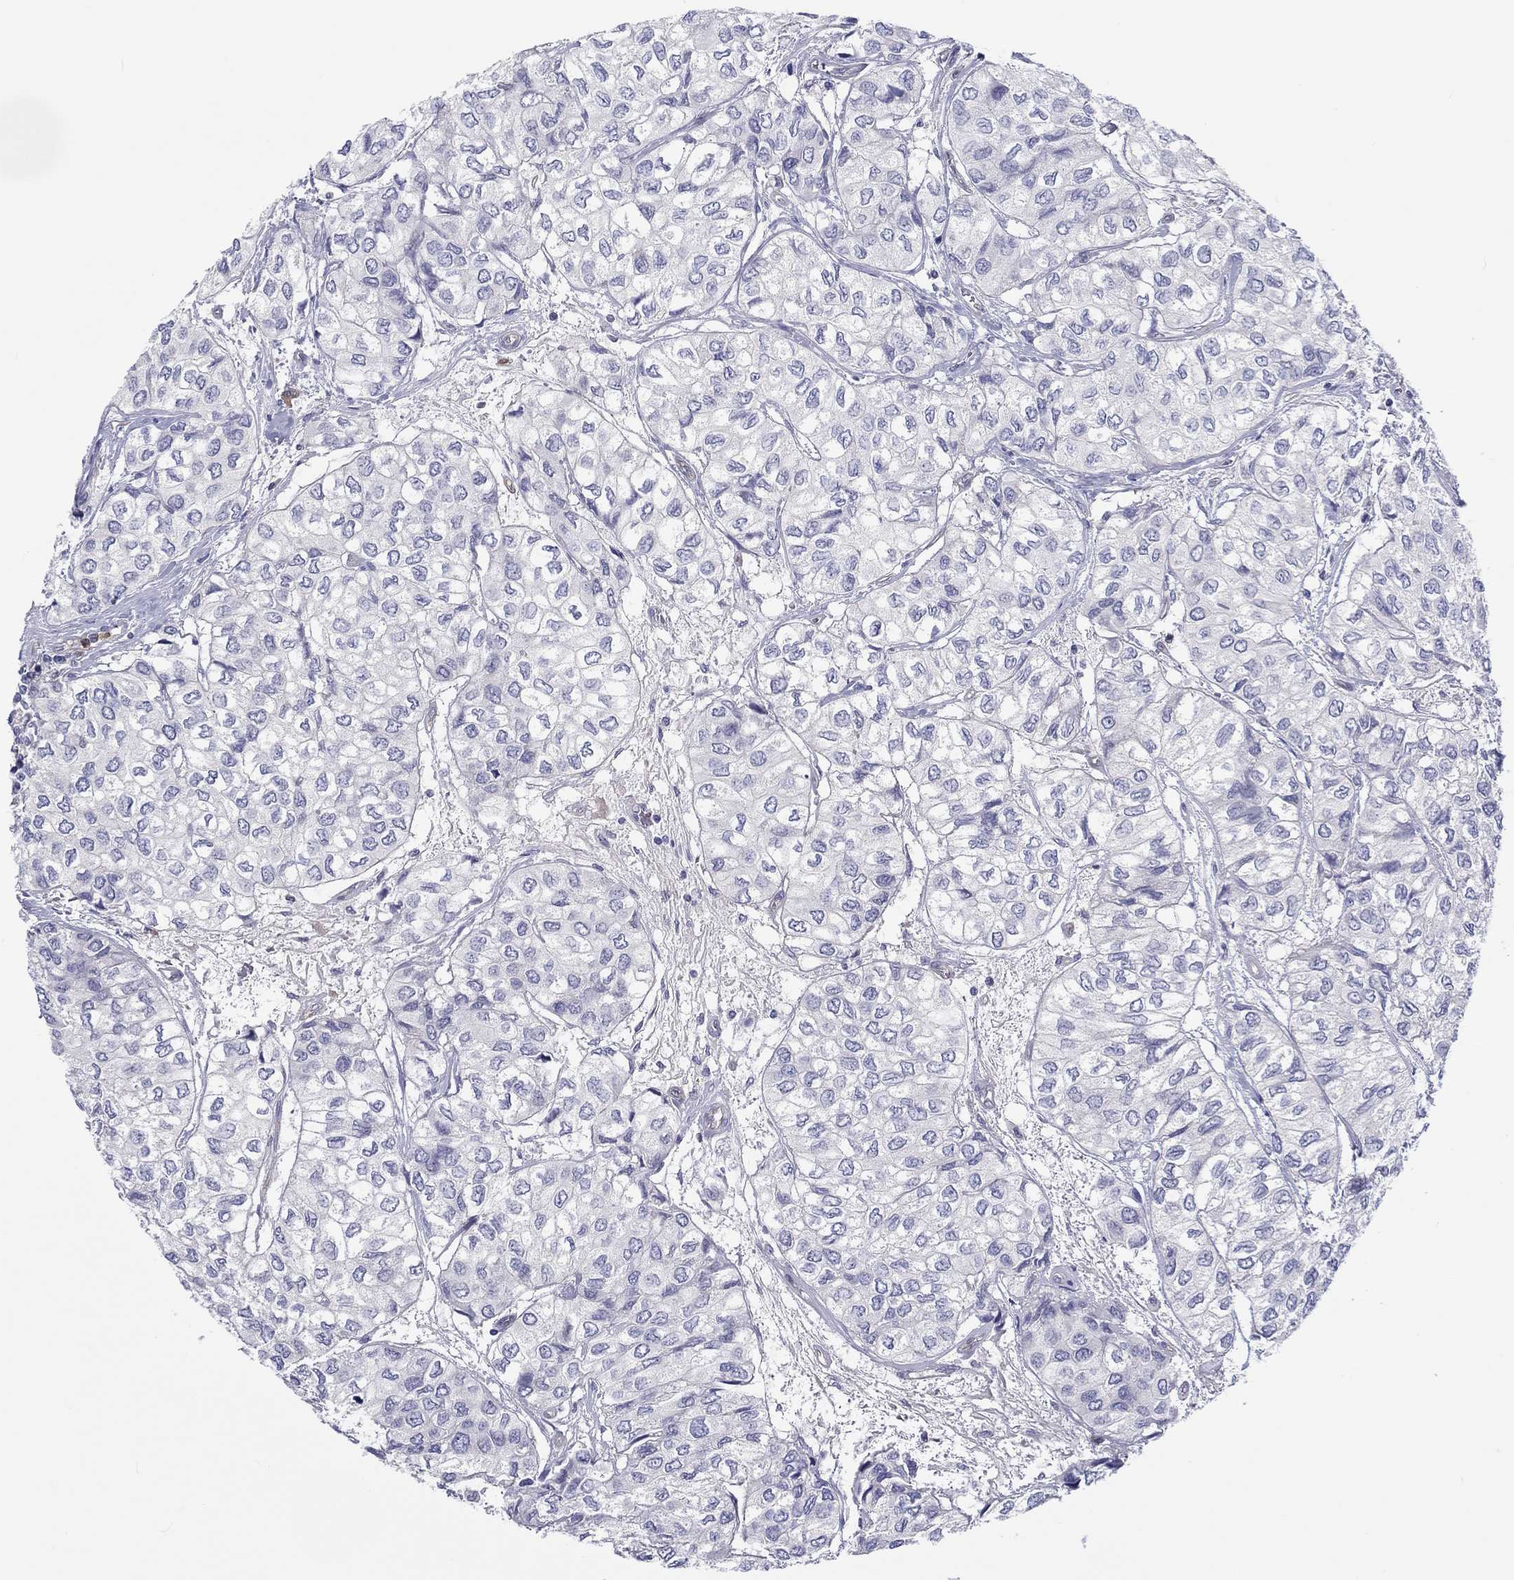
{"staining": {"intensity": "negative", "quantity": "none", "location": "none"}, "tissue": "urothelial cancer", "cell_type": "Tumor cells", "image_type": "cancer", "snomed": [{"axis": "morphology", "description": "Urothelial carcinoma, High grade"}, {"axis": "topography", "description": "Urinary bladder"}], "caption": "There is no significant expression in tumor cells of urothelial cancer. (Stains: DAB (3,3'-diaminobenzidine) immunohistochemistry with hematoxylin counter stain, Microscopy: brightfield microscopy at high magnification).", "gene": "ABCG4", "patient": {"sex": "male", "age": 73}}